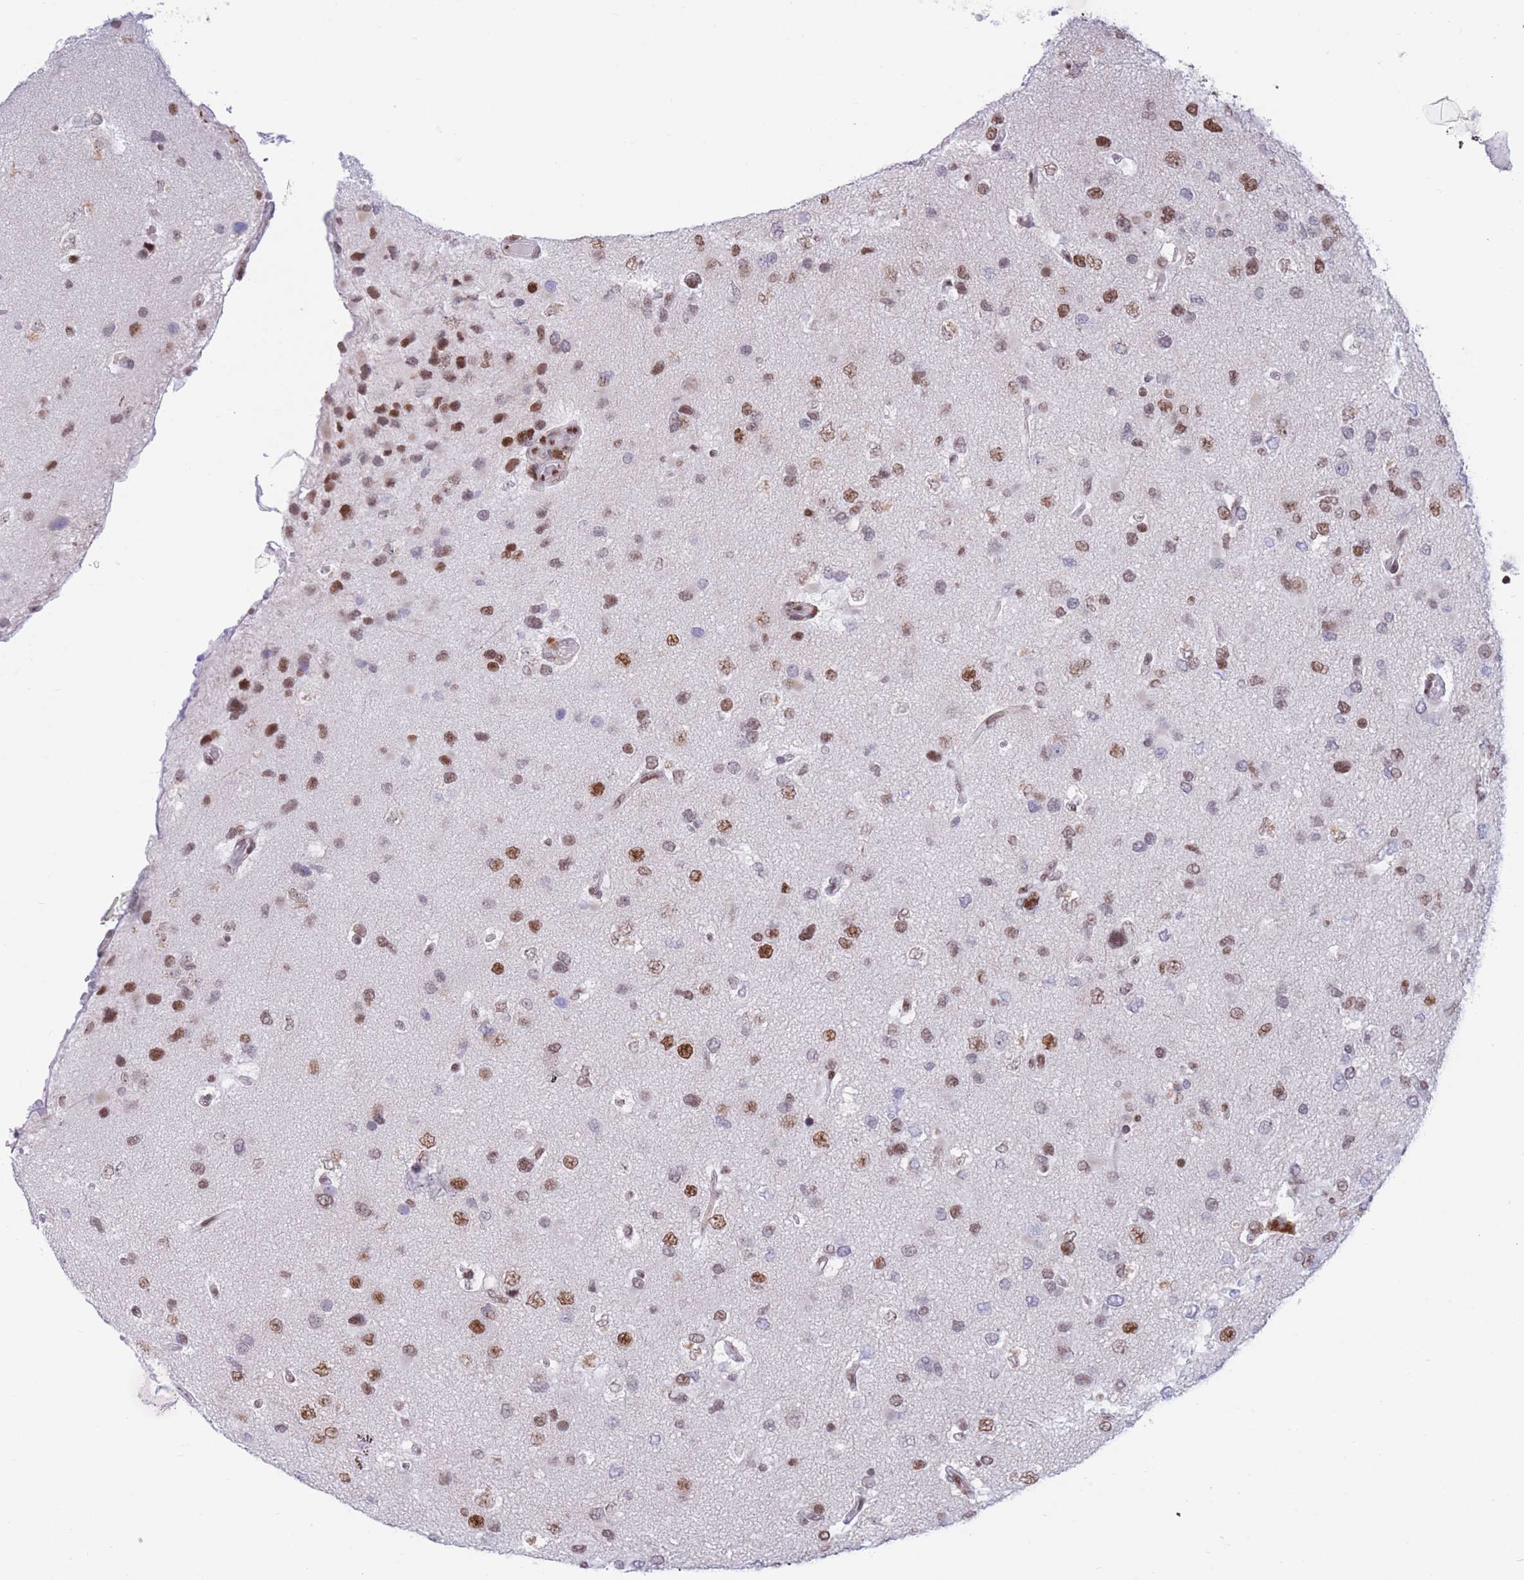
{"staining": {"intensity": "moderate", "quantity": "25%-75%", "location": "nuclear"}, "tissue": "glioma", "cell_type": "Tumor cells", "image_type": "cancer", "snomed": [{"axis": "morphology", "description": "Glioma, malignant, High grade"}, {"axis": "topography", "description": "Brain"}], "caption": "IHC of human high-grade glioma (malignant) reveals medium levels of moderate nuclear expression in about 25%-75% of tumor cells. (IHC, brightfield microscopy, high magnification).", "gene": "DNAJC3", "patient": {"sex": "male", "age": 53}}